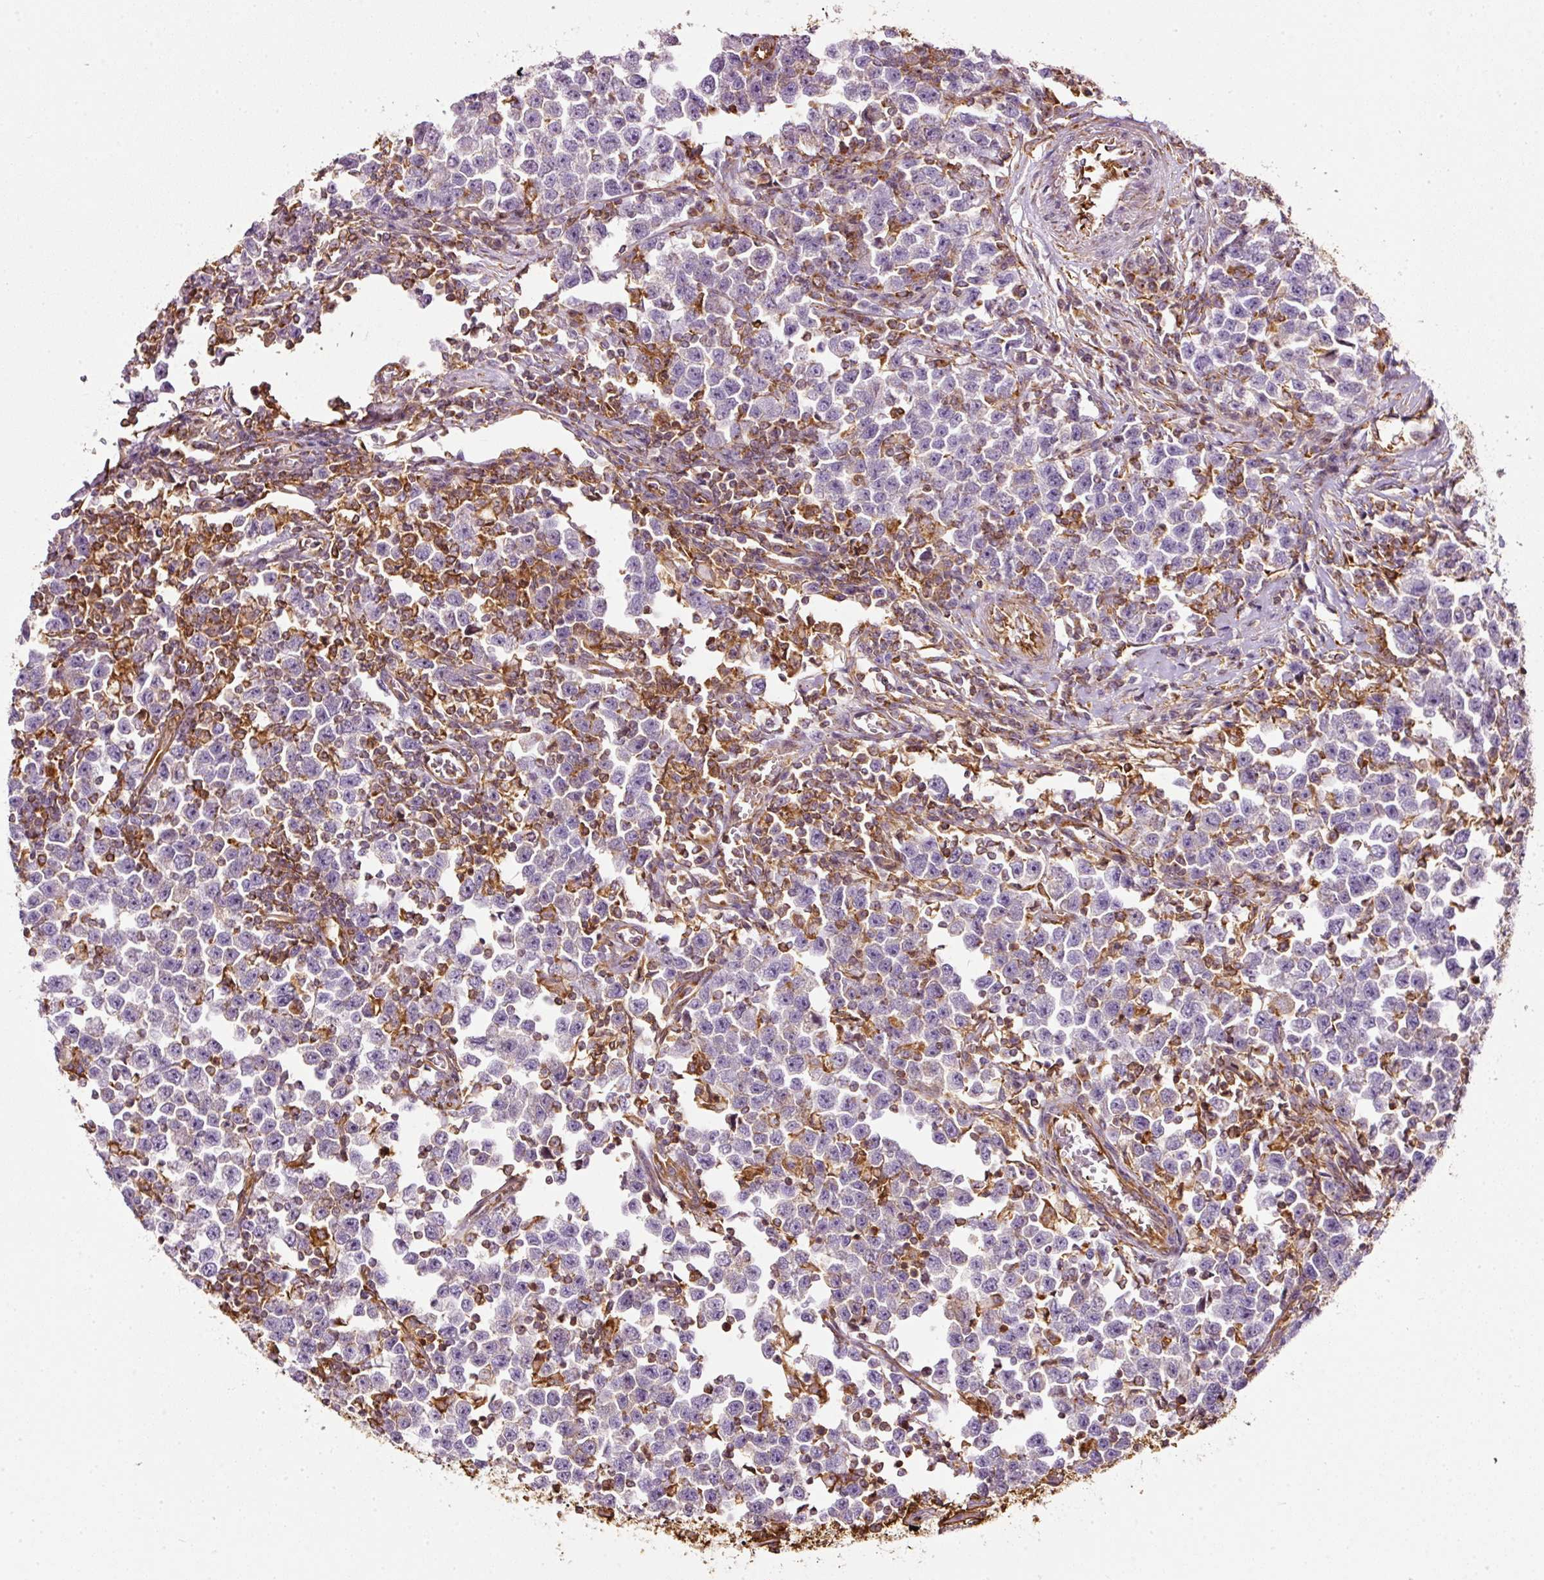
{"staining": {"intensity": "negative", "quantity": "none", "location": "none"}, "tissue": "testis cancer", "cell_type": "Tumor cells", "image_type": "cancer", "snomed": [{"axis": "morphology", "description": "Seminoma, NOS"}, {"axis": "topography", "description": "Testis"}], "caption": "IHC of human testis seminoma demonstrates no staining in tumor cells.", "gene": "SCNM1", "patient": {"sex": "male", "age": 43}}